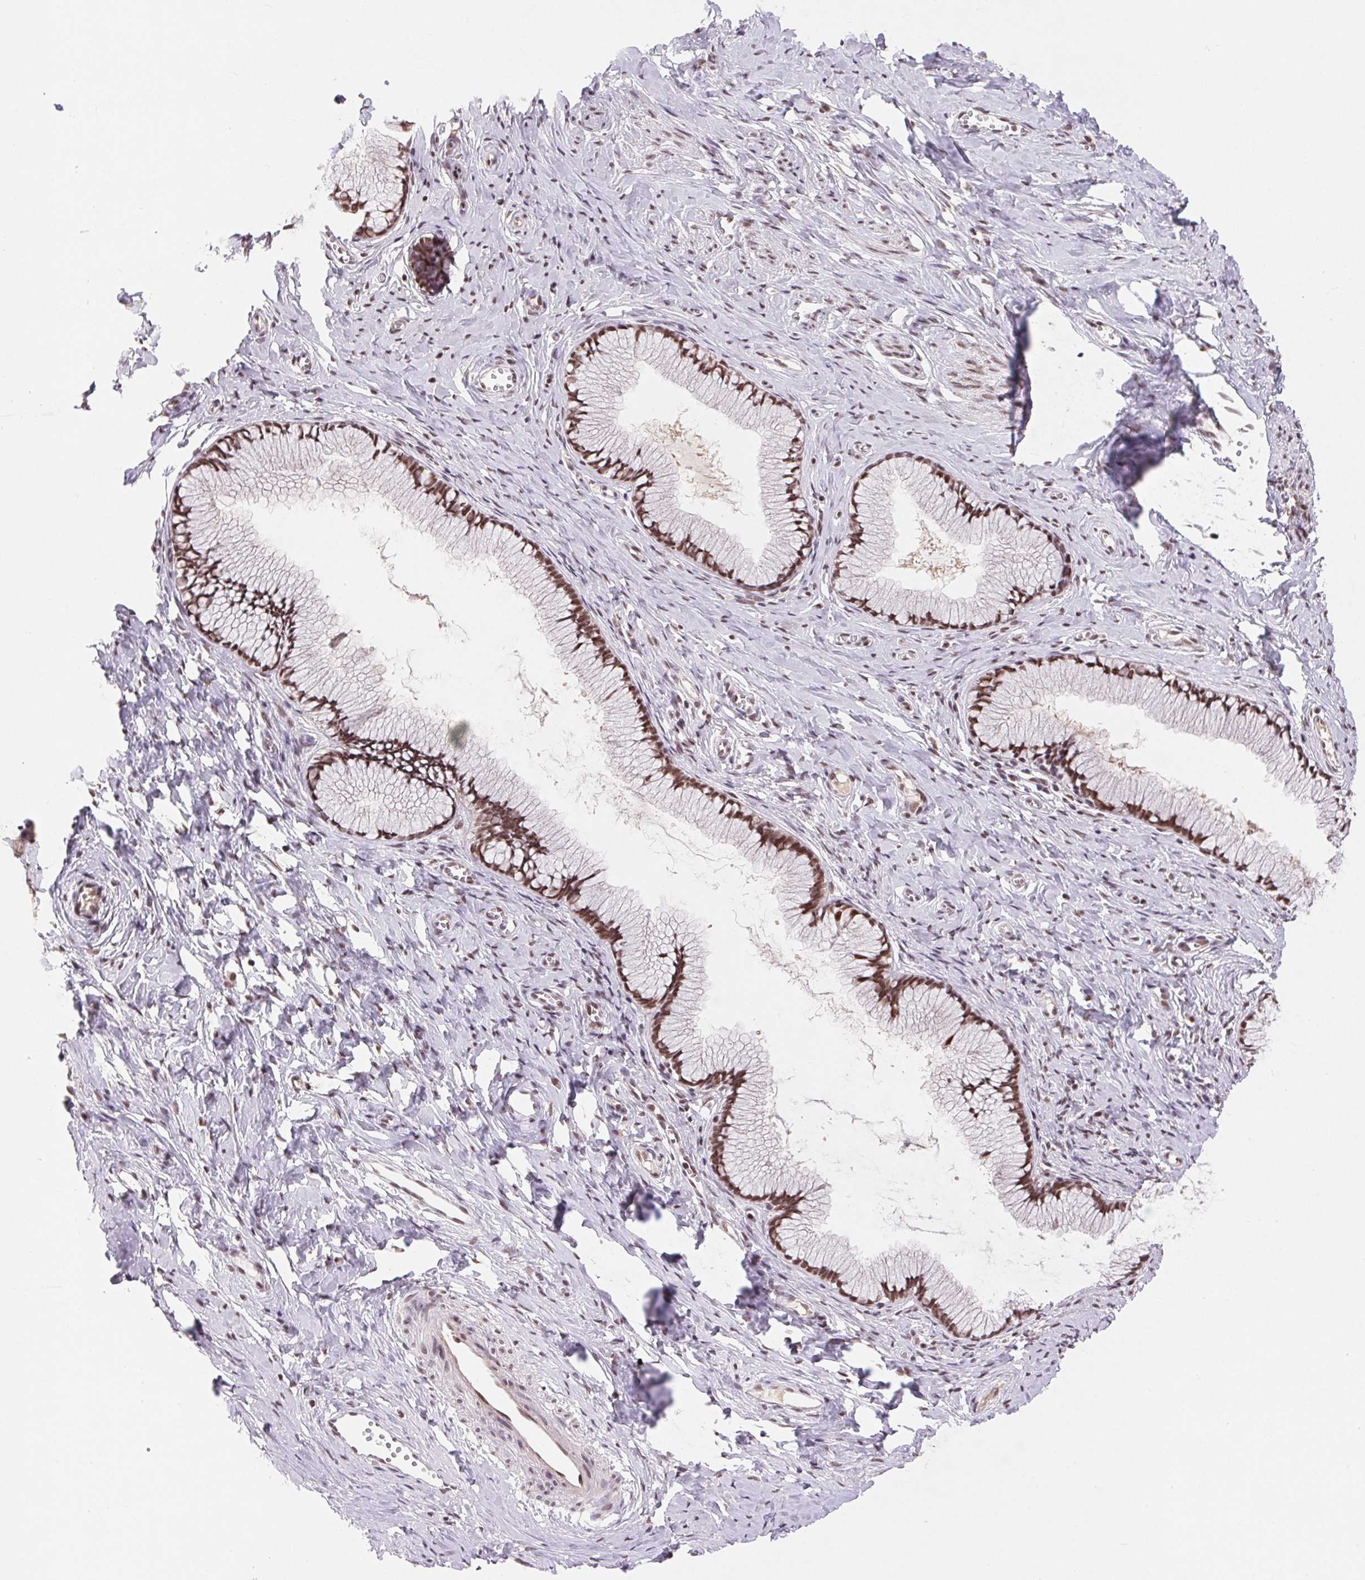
{"staining": {"intensity": "moderate", "quantity": ">75%", "location": "nuclear"}, "tissue": "cervix", "cell_type": "Glandular cells", "image_type": "normal", "snomed": [{"axis": "morphology", "description": "Normal tissue, NOS"}, {"axis": "topography", "description": "Cervix"}], "caption": "Immunohistochemical staining of unremarkable cervix exhibits >75% levels of moderate nuclear protein expression in approximately >75% of glandular cells.", "gene": "CD2BP2", "patient": {"sex": "female", "age": 40}}